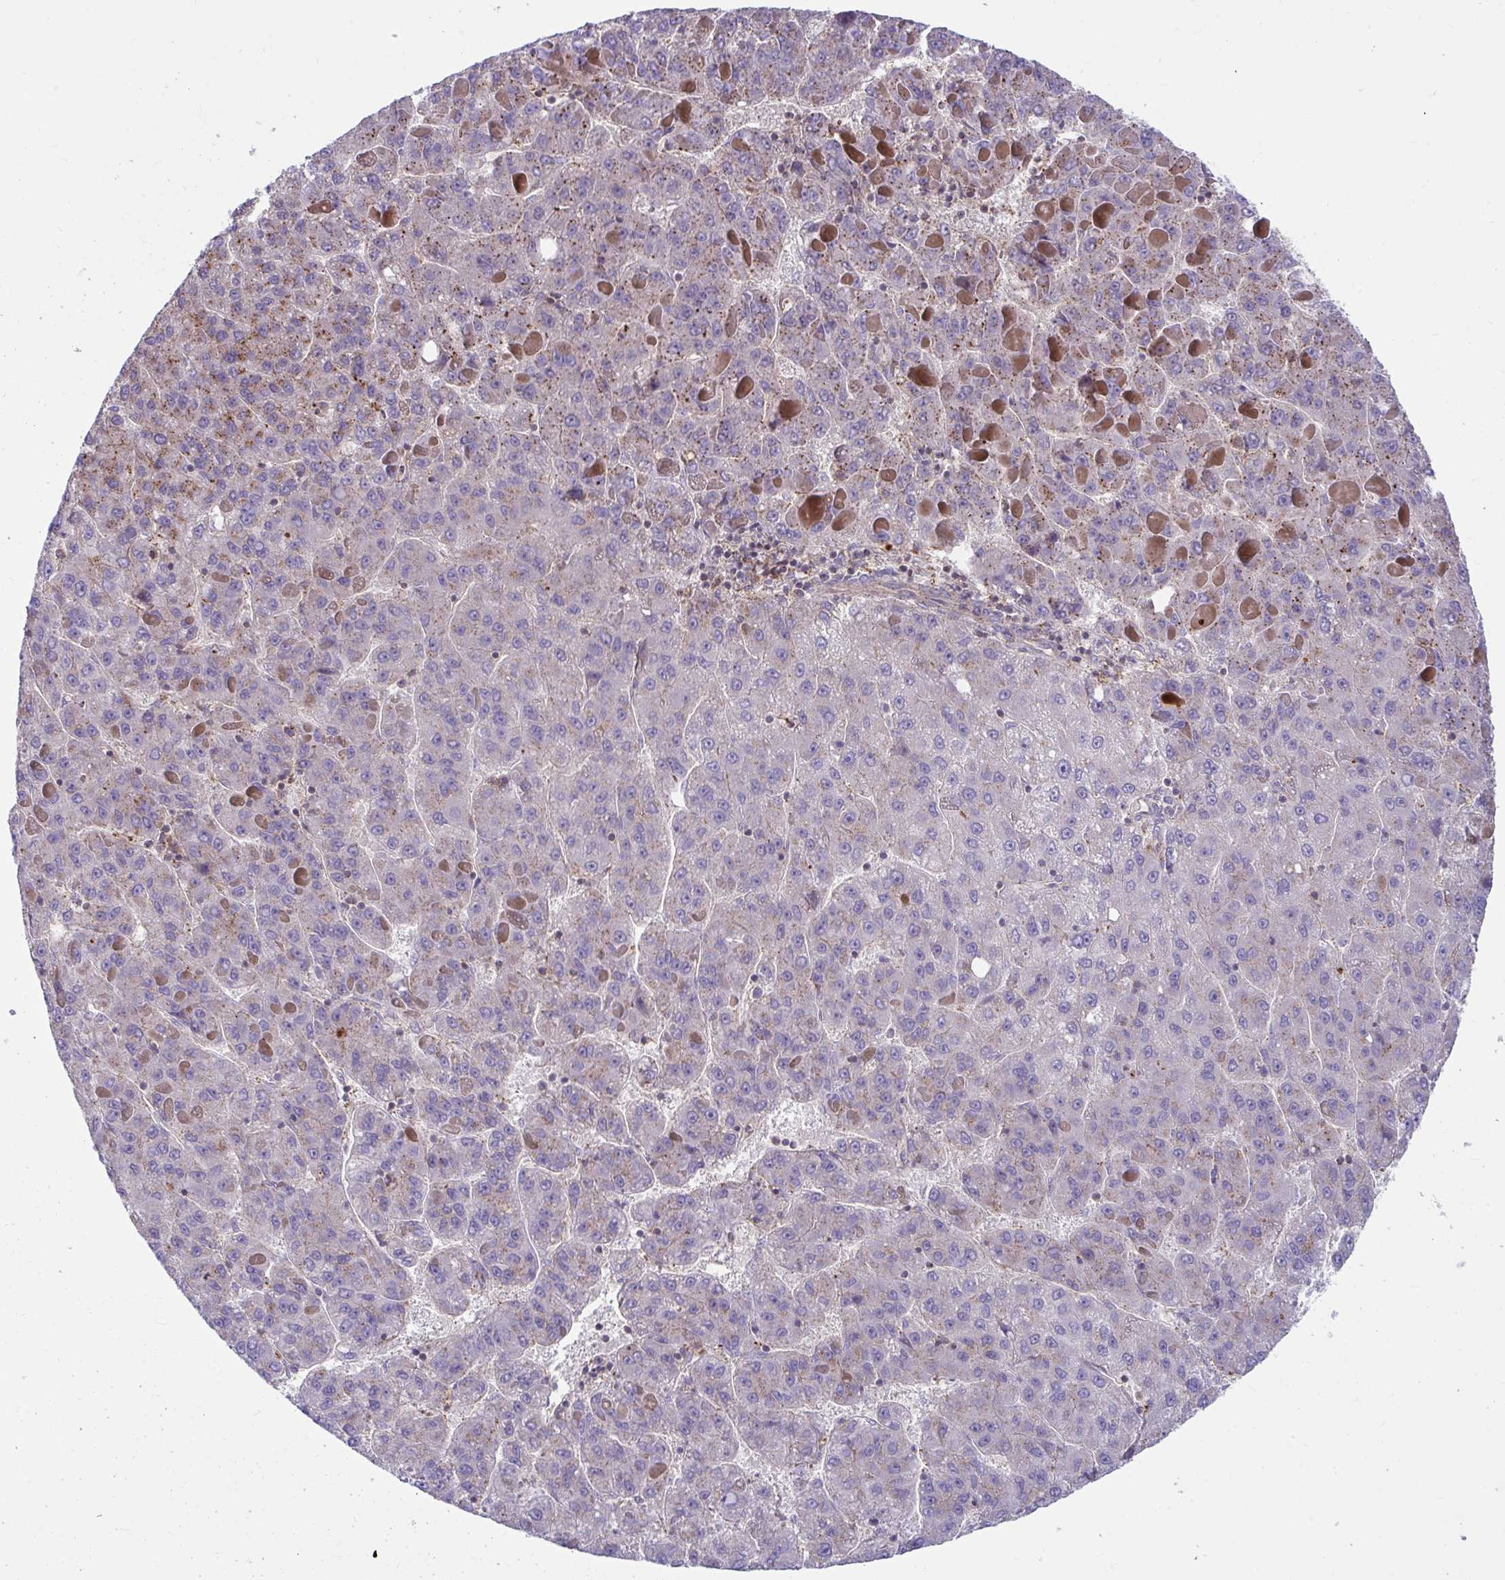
{"staining": {"intensity": "moderate", "quantity": "25%-75%", "location": "cytoplasmic/membranous"}, "tissue": "liver cancer", "cell_type": "Tumor cells", "image_type": "cancer", "snomed": [{"axis": "morphology", "description": "Carcinoma, Hepatocellular, NOS"}, {"axis": "topography", "description": "Liver"}], "caption": "Hepatocellular carcinoma (liver) stained with a brown dye displays moderate cytoplasmic/membranous positive expression in about 25%-75% of tumor cells.", "gene": "IST1", "patient": {"sex": "female", "age": 82}}